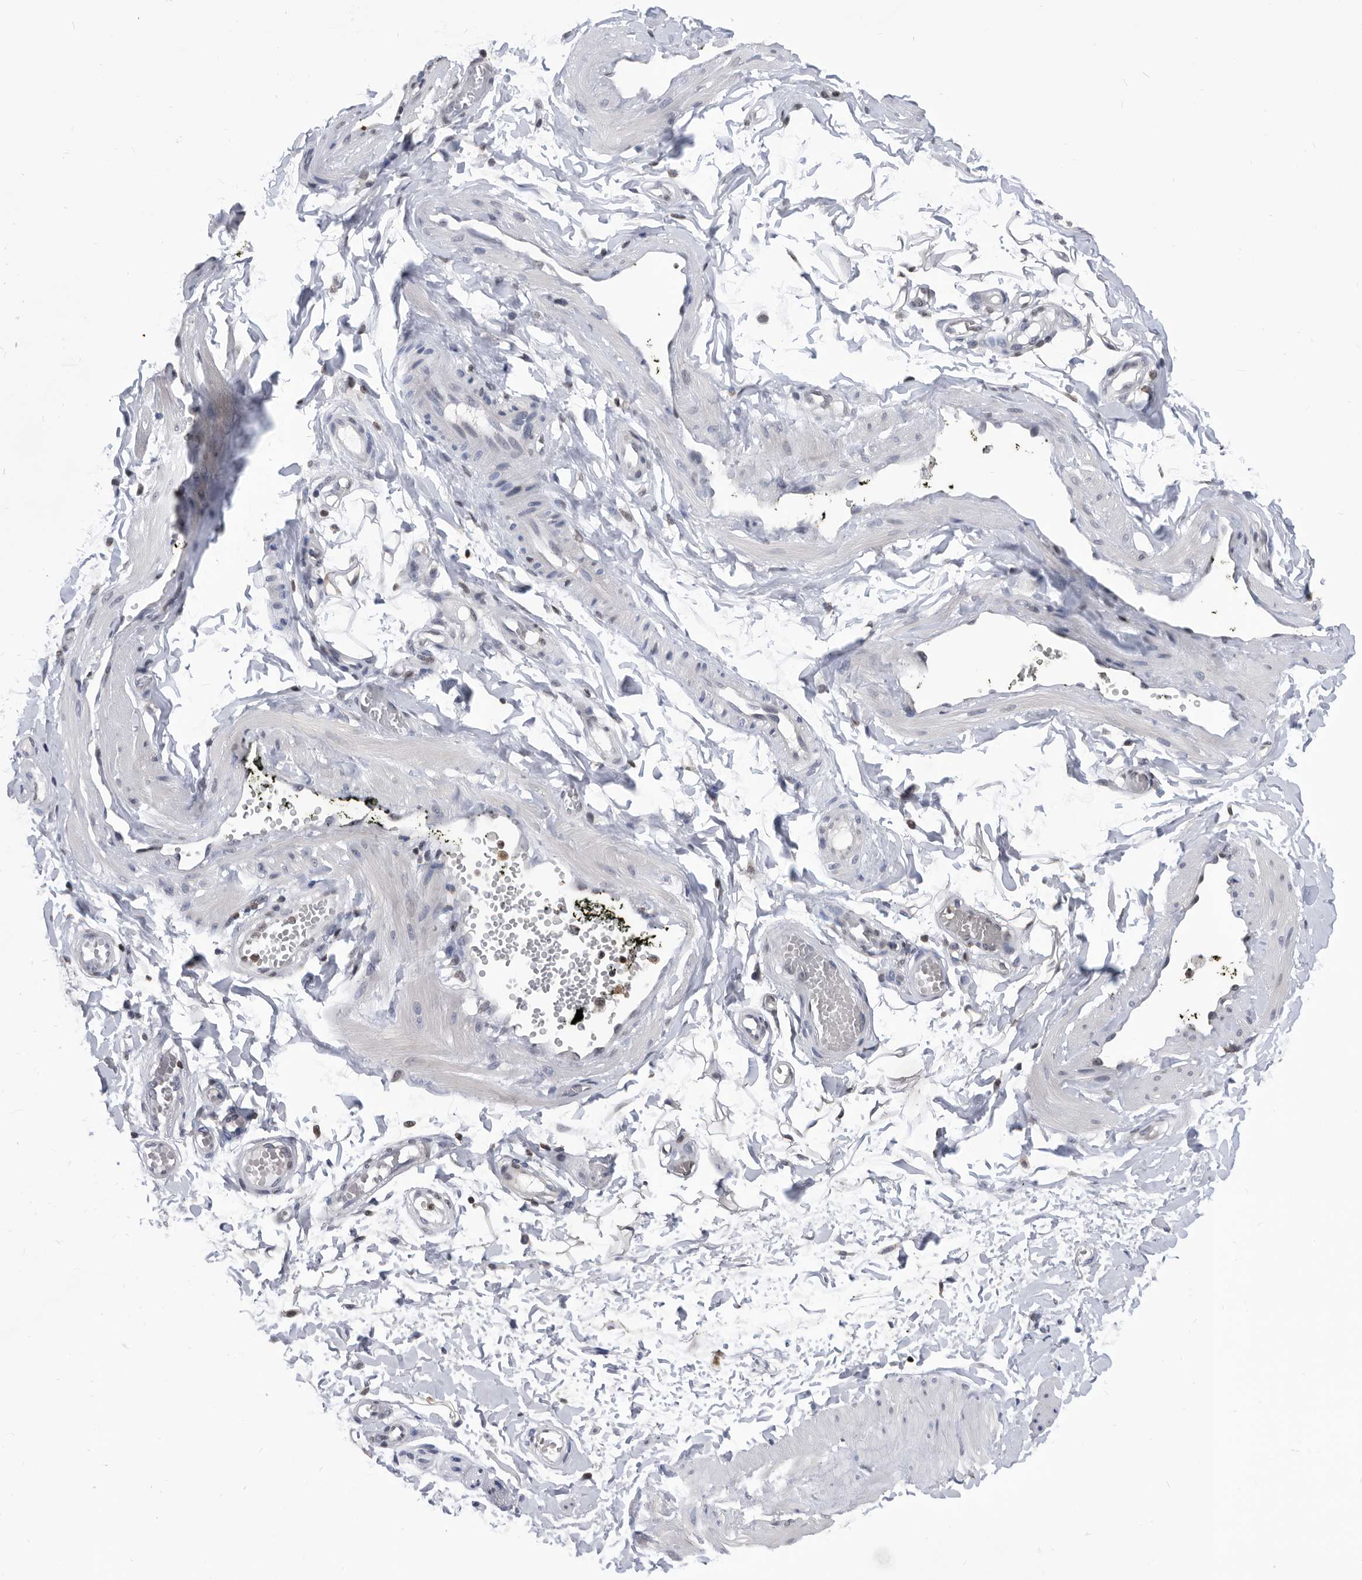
{"staining": {"intensity": "negative", "quantity": "none", "location": "none"}, "tissue": "adipose tissue", "cell_type": "Adipocytes", "image_type": "normal", "snomed": [{"axis": "morphology", "description": "Normal tissue, NOS"}, {"axis": "topography", "description": "Adipose tissue"}, {"axis": "topography", "description": "Vascular tissue"}, {"axis": "topography", "description": "Peripheral nerve tissue"}], "caption": "A histopathology image of adipose tissue stained for a protein exhibits no brown staining in adipocytes.", "gene": "TSTD1", "patient": {"sex": "male", "age": 25}}